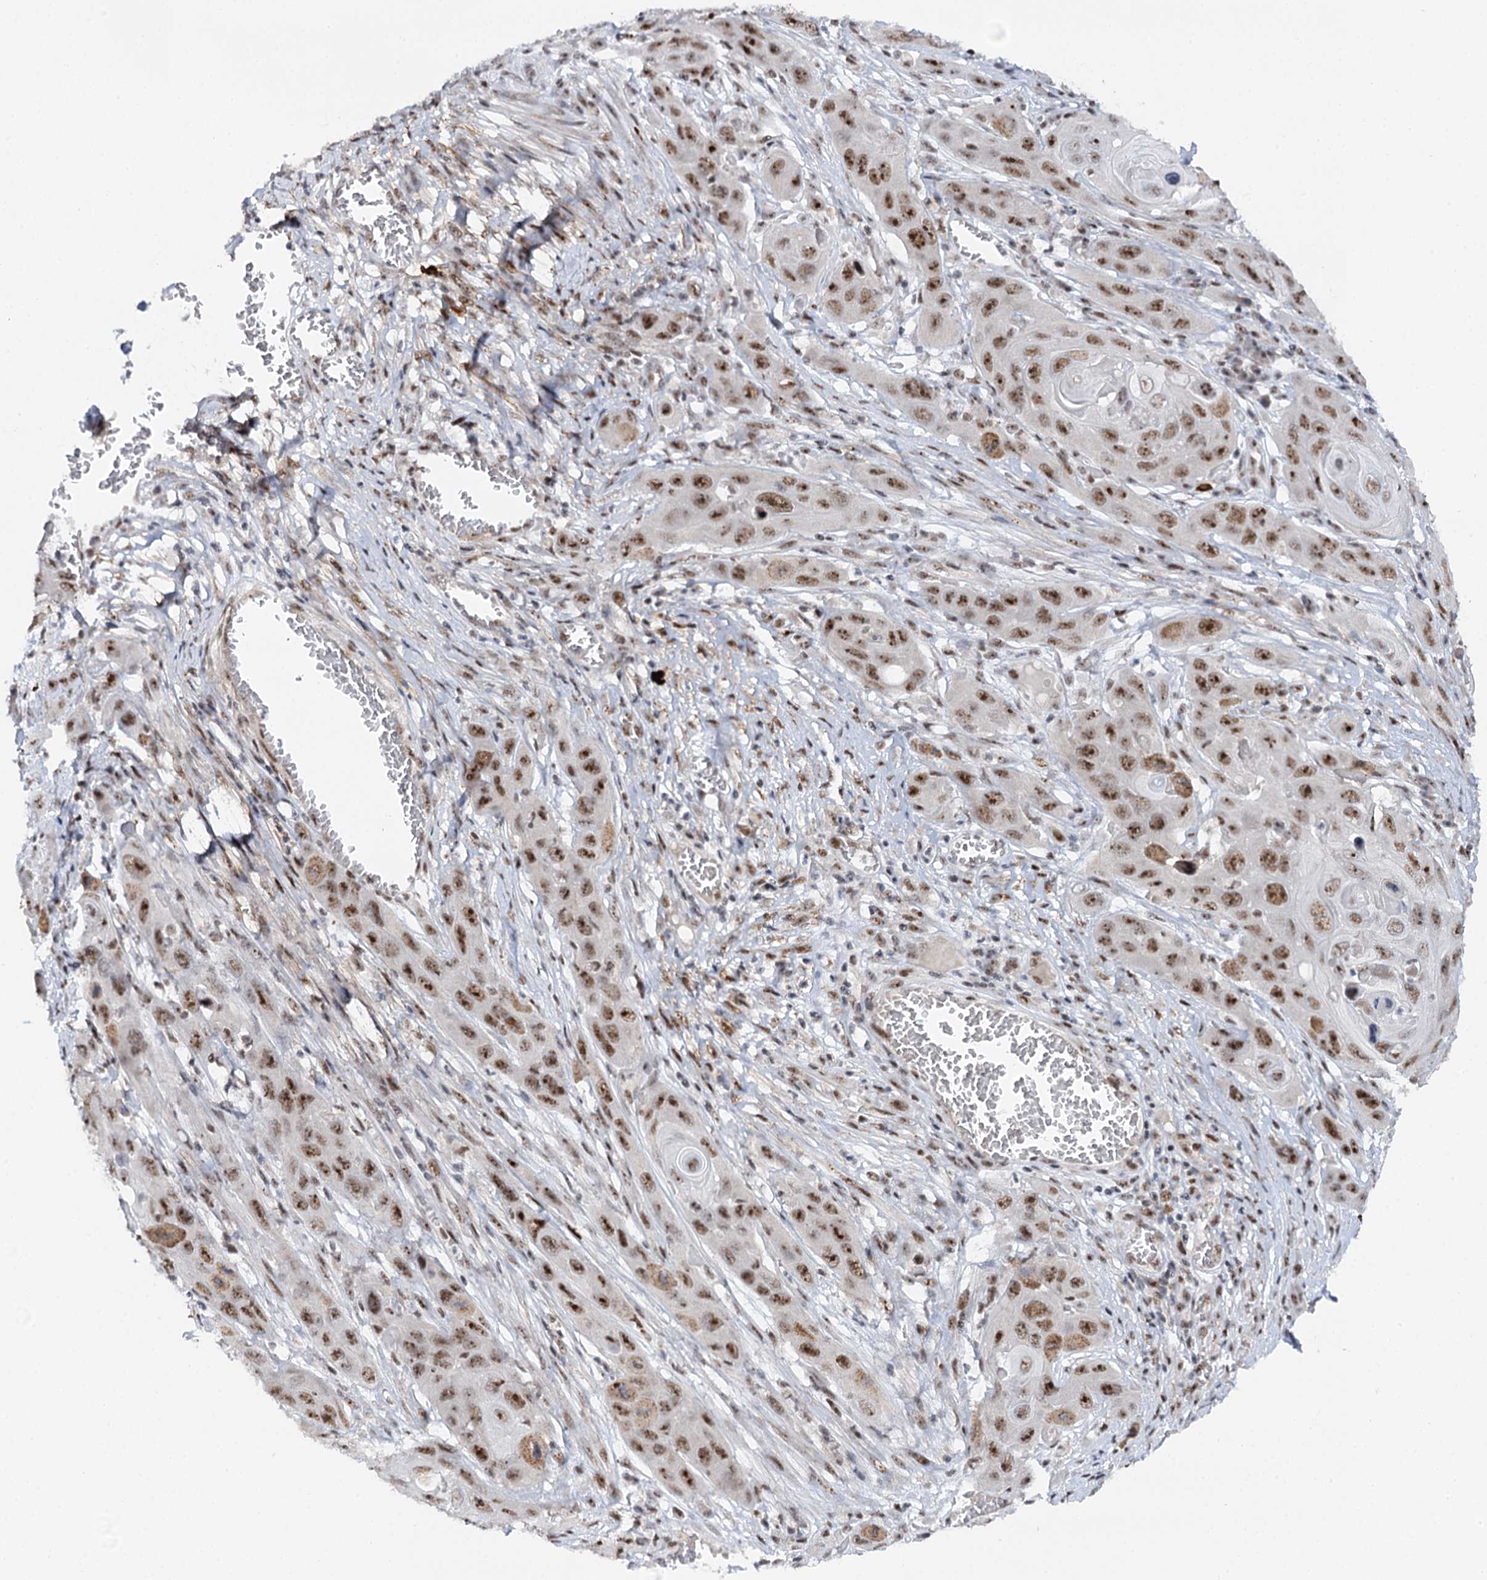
{"staining": {"intensity": "moderate", "quantity": ">75%", "location": "nuclear"}, "tissue": "skin cancer", "cell_type": "Tumor cells", "image_type": "cancer", "snomed": [{"axis": "morphology", "description": "Squamous cell carcinoma, NOS"}, {"axis": "topography", "description": "Skin"}], "caption": "Immunohistochemistry staining of skin cancer, which demonstrates medium levels of moderate nuclear expression in approximately >75% of tumor cells indicating moderate nuclear protein staining. The staining was performed using DAB (3,3'-diaminobenzidine) (brown) for protein detection and nuclei were counterstained in hematoxylin (blue).", "gene": "BUD13", "patient": {"sex": "male", "age": 55}}